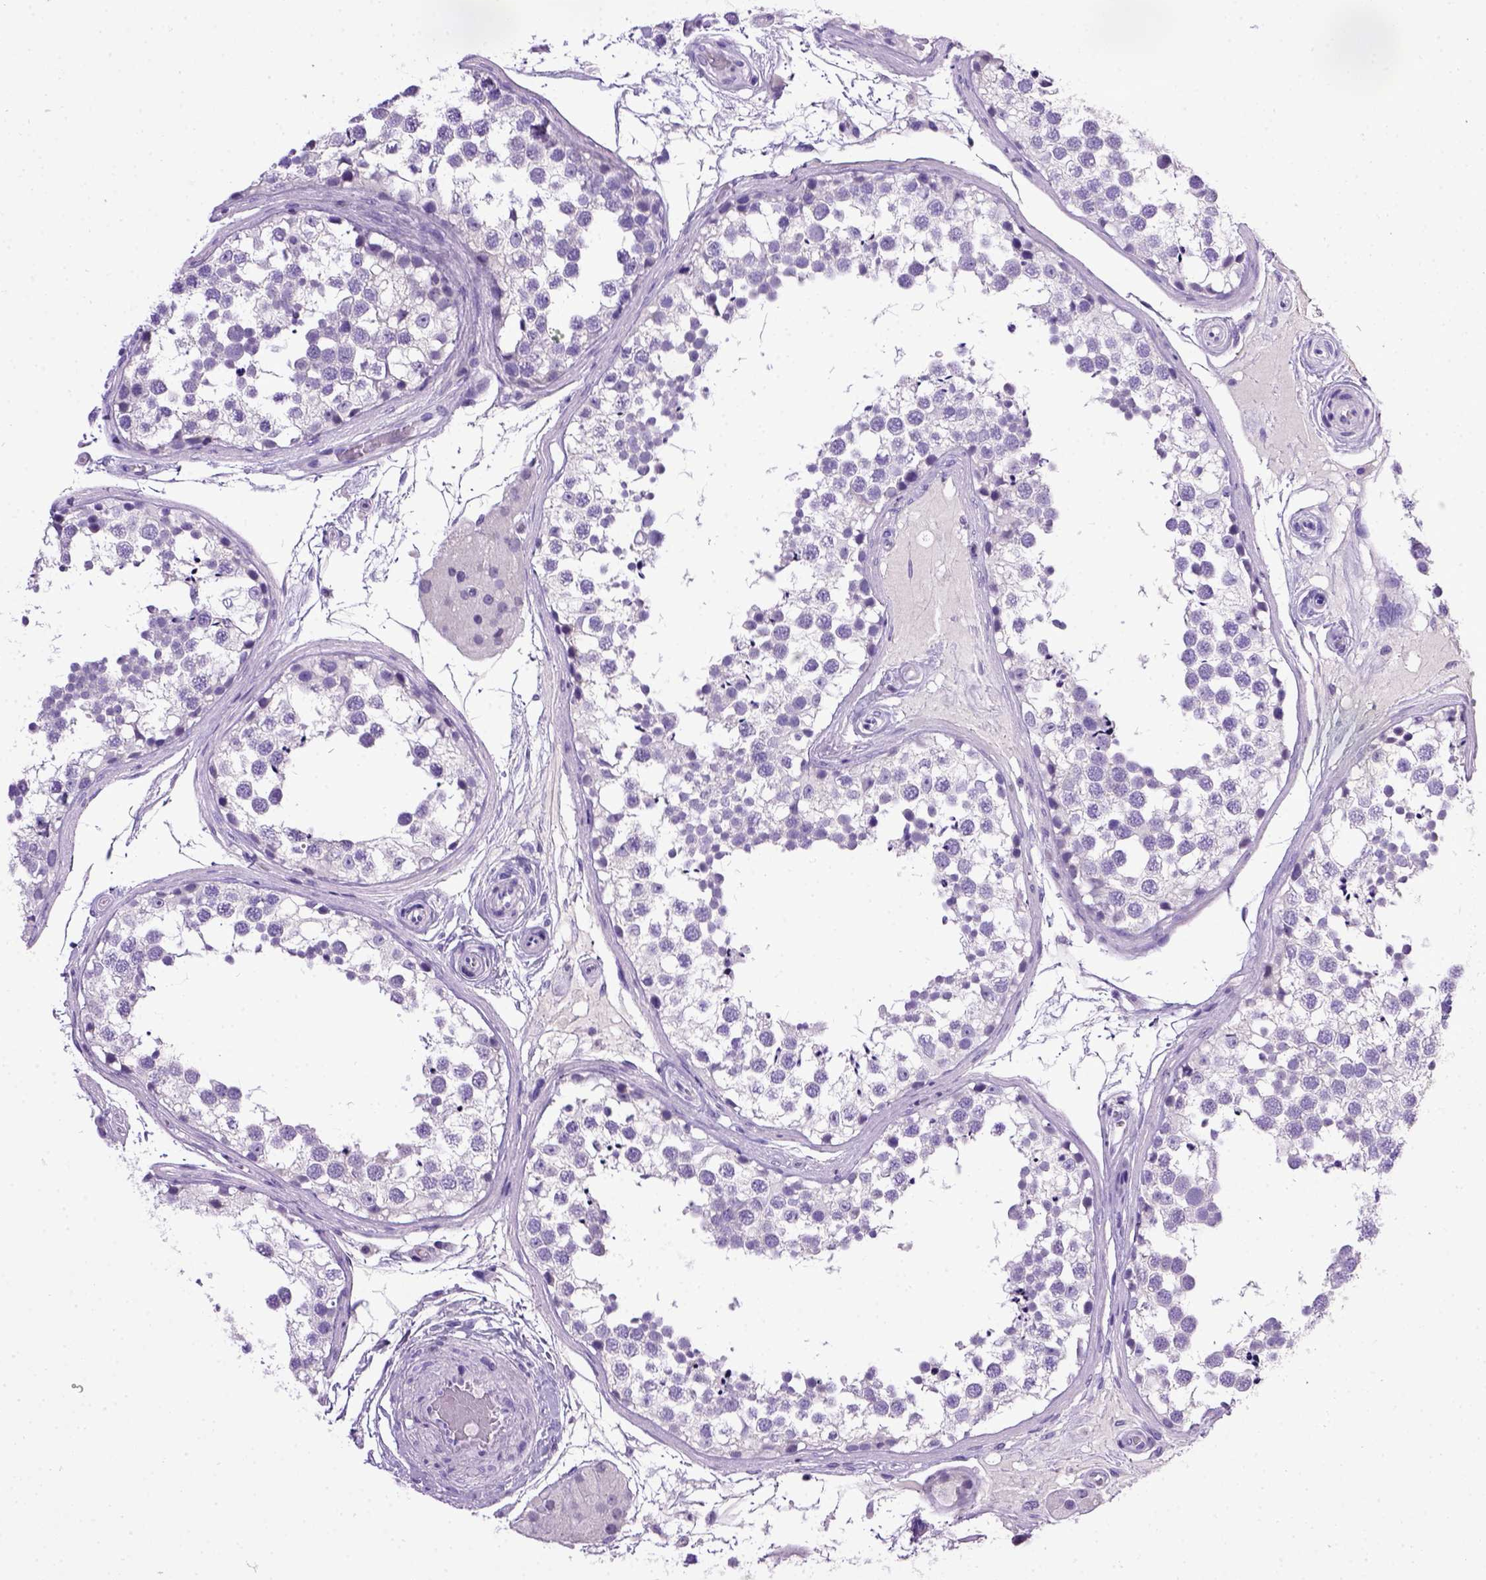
{"staining": {"intensity": "negative", "quantity": "none", "location": "none"}, "tissue": "testis", "cell_type": "Cells in seminiferous ducts", "image_type": "normal", "snomed": [{"axis": "morphology", "description": "Normal tissue, NOS"}, {"axis": "morphology", "description": "Seminoma, NOS"}, {"axis": "topography", "description": "Testis"}], "caption": "The micrograph shows no staining of cells in seminiferous ducts in normal testis. (Brightfield microscopy of DAB (3,3'-diaminobenzidine) IHC at high magnification).", "gene": "CDH1", "patient": {"sex": "male", "age": 65}}